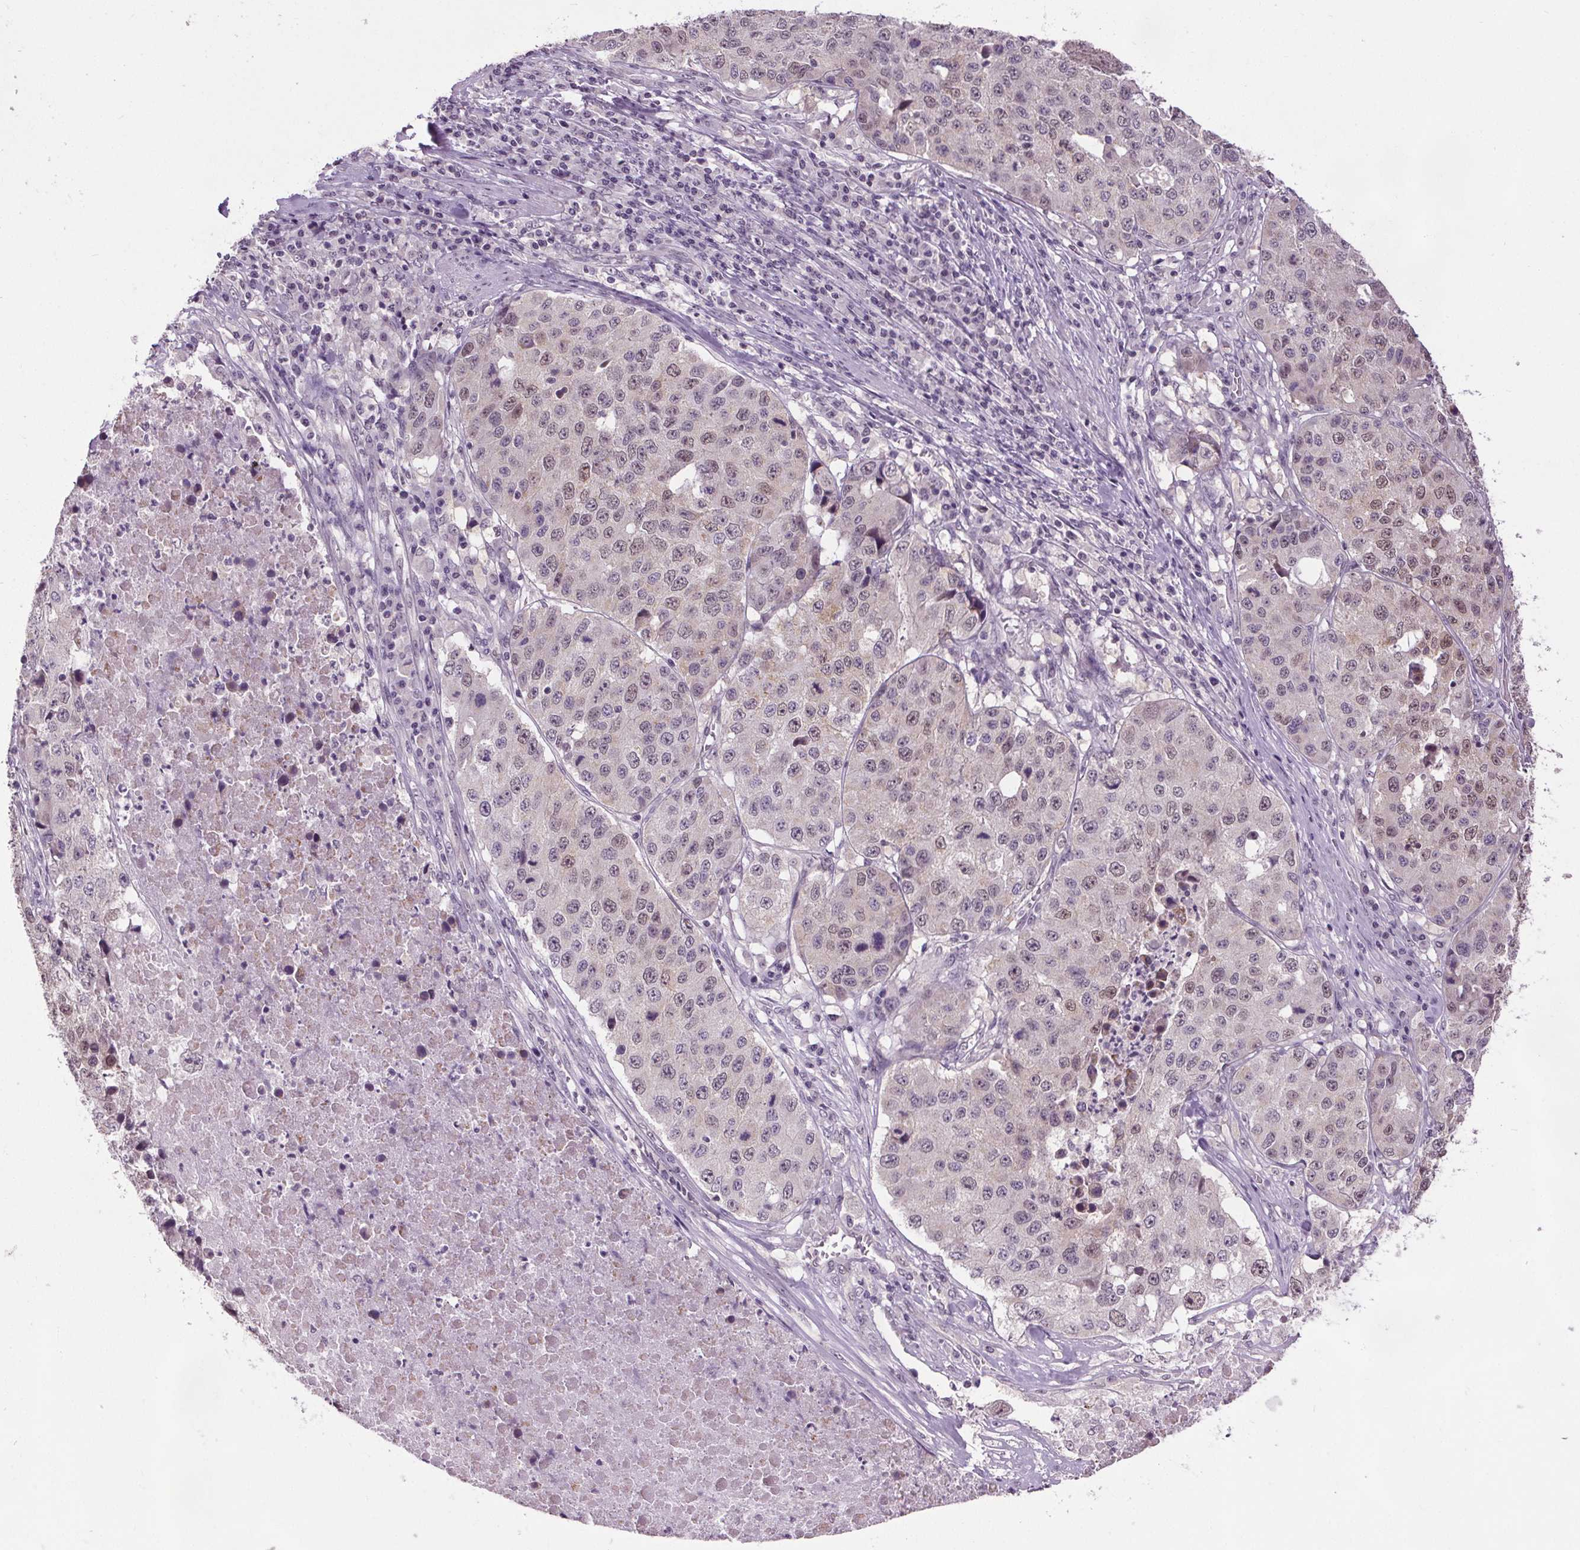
{"staining": {"intensity": "weak", "quantity": "<25%", "location": "nuclear"}, "tissue": "stomach cancer", "cell_type": "Tumor cells", "image_type": "cancer", "snomed": [{"axis": "morphology", "description": "Adenocarcinoma, NOS"}, {"axis": "topography", "description": "Stomach"}], "caption": "Human stomach adenocarcinoma stained for a protein using immunohistochemistry displays no positivity in tumor cells.", "gene": "SLC2A9", "patient": {"sex": "male", "age": 71}}